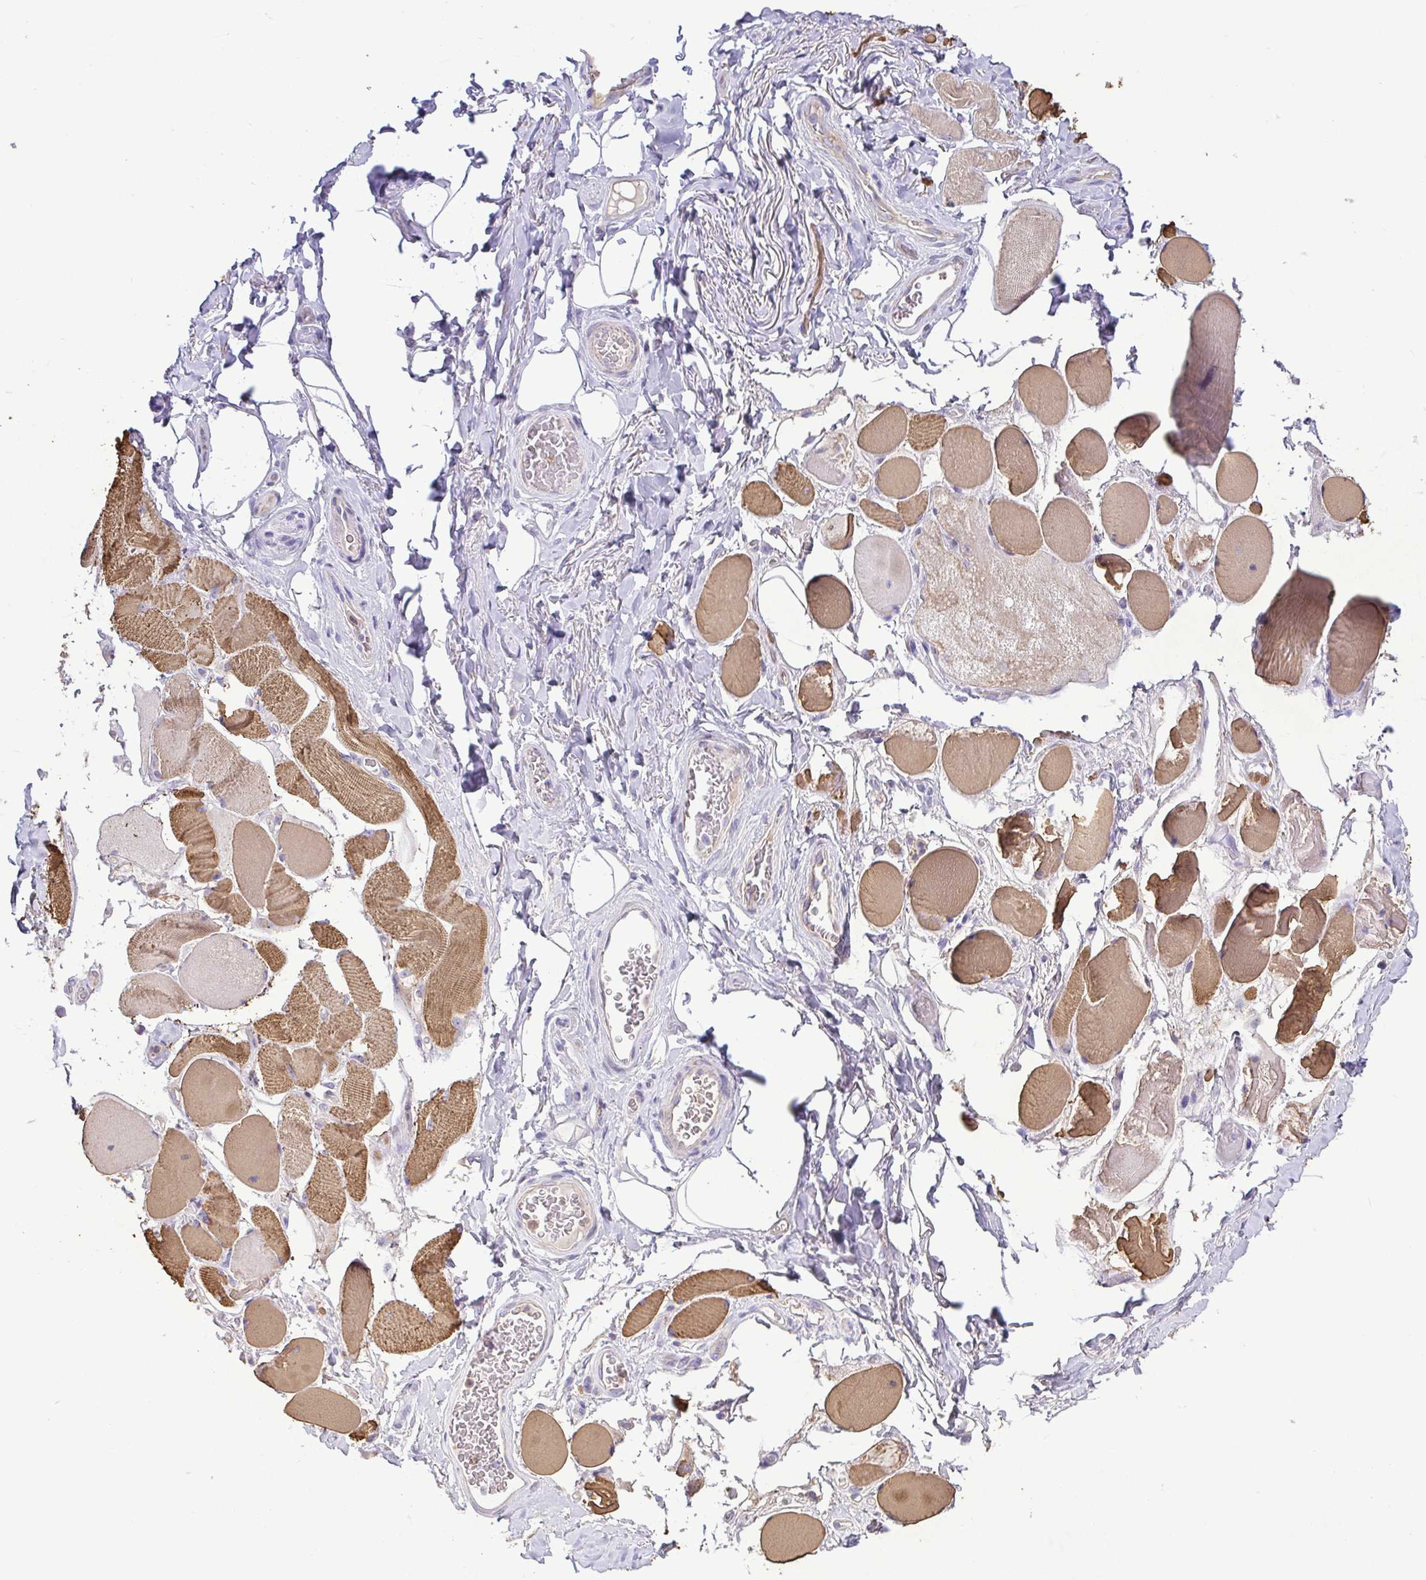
{"staining": {"intensity": "moderate", "quantity": "25%-75%", "location": "cytoplasmic/membranous"}, "tissue": "skeletal muscle", "cell_type": "Myocytes", "image_type": "normal", "snomed": [{"axis": "morphology", "description": "Normal tissue, NOS"}, {"axis": "topography", "description": "Skeletal muscle"}, {"axis": "topography", "description": "Anal"}, {"axis": "topography", "description": "Peripheral nerve tissue"}], "caption": "Immunohistochemistry (IHC) staining of normal skeletal muscle, which demonstrates medium levels of moderate cytoplasmic/membranous expression in approximately 25%-75% of myocytes indicating moderate cytoplasmic/membranous protein staining. The staining was performed using DAB (3,3'-diaminobenzidine) (brown) for protein detection and nuclei were counterstained in hematoxylin (blue).", "gene": "MYL10", "patient": {"sex": "male", "age": 53}}